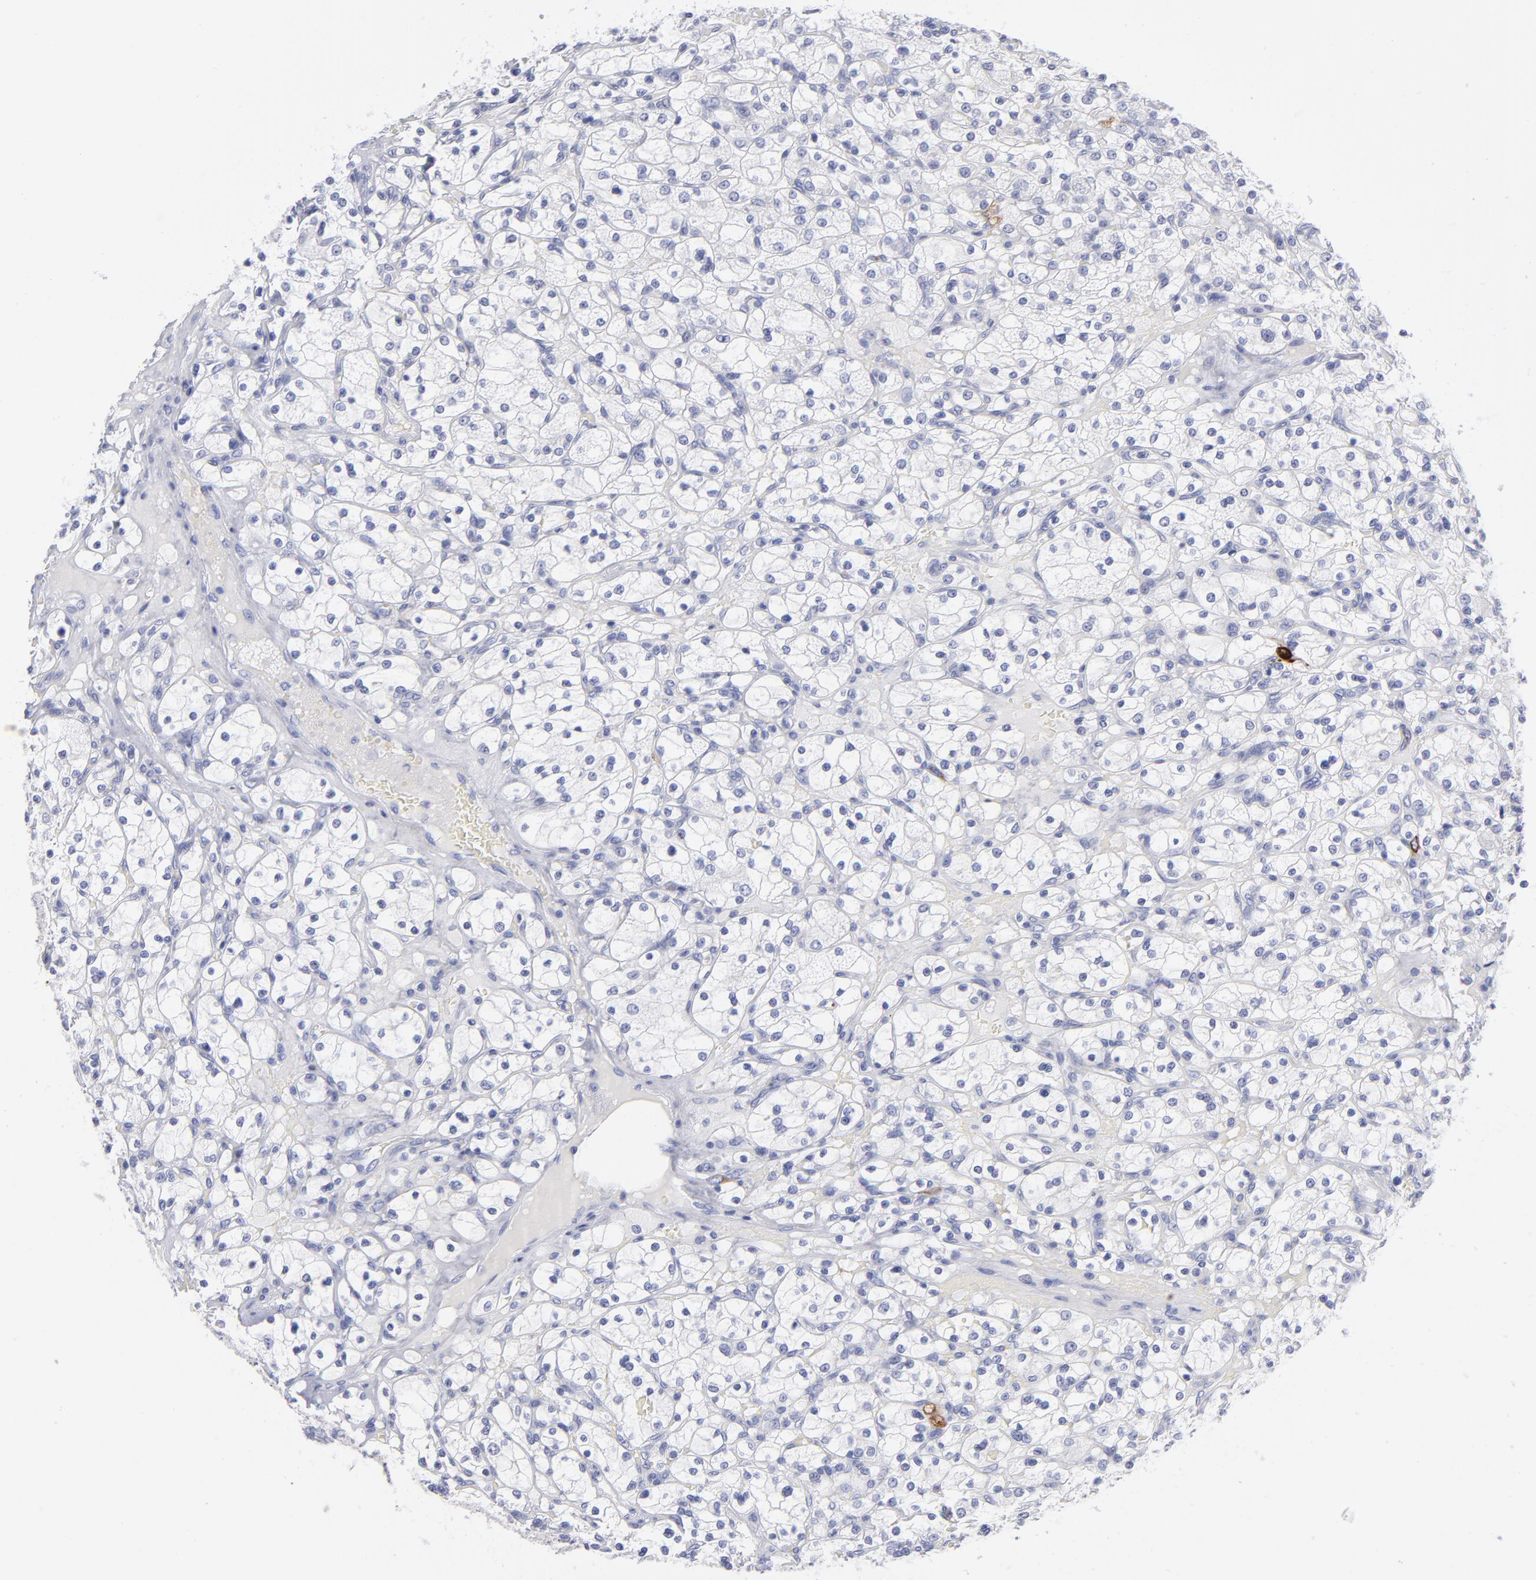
{"staining": {"intensity": "negative", "quantity": "none", "location": "none"}, "tissue": "renal cancer", "cell_type": "Tumor cells", "image_type": "cancer", "snomed": [{"axis": "morphology", "description": "Adenocarcinoma, NOS"}, {"axis": "topography", "description": "Kidney"}], "caption": "Tumor cells are negative for brown protein staining in renal cancer.", "gene": "CCNB1", "patient": {"sex": "female", "age": 83}}